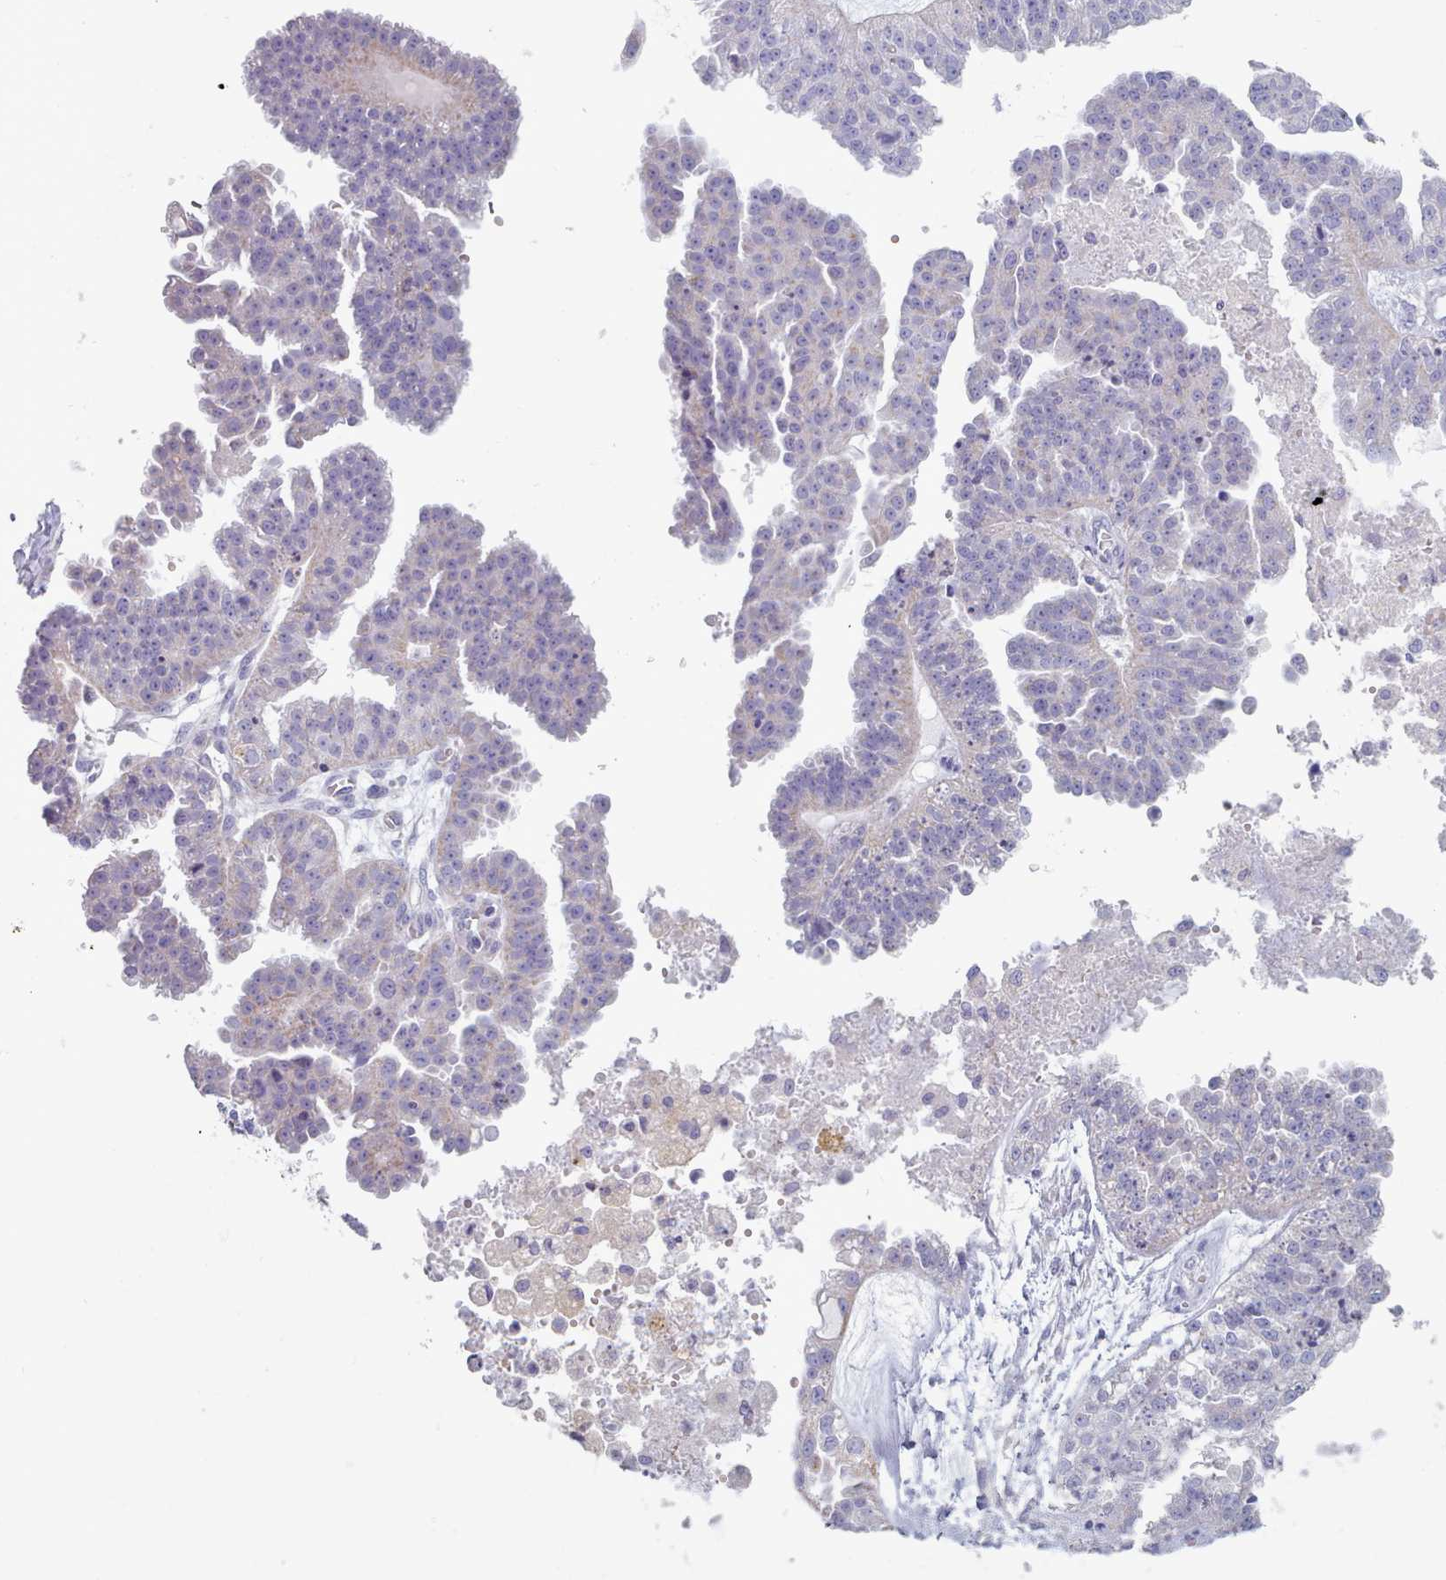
{"staining": {"intensity": "negative", "quantity": "none", "location": "none"}, "tissue": "ovarian cancer", "cell_type": "Tumor cells", "image_type": "cancer", "snomed": [{"axis": "morphology", "description": "Cystadenocarcinoma, serous, NOS"}, {"axis": "topography", "description": "Ovary"}], "caption": "The image shows no significant staining in tumor cells of ovarian cancer (serous cystadenocarcinoma).", "gene": "HAO1", "patient": {"sex": "female", "age": 58}}